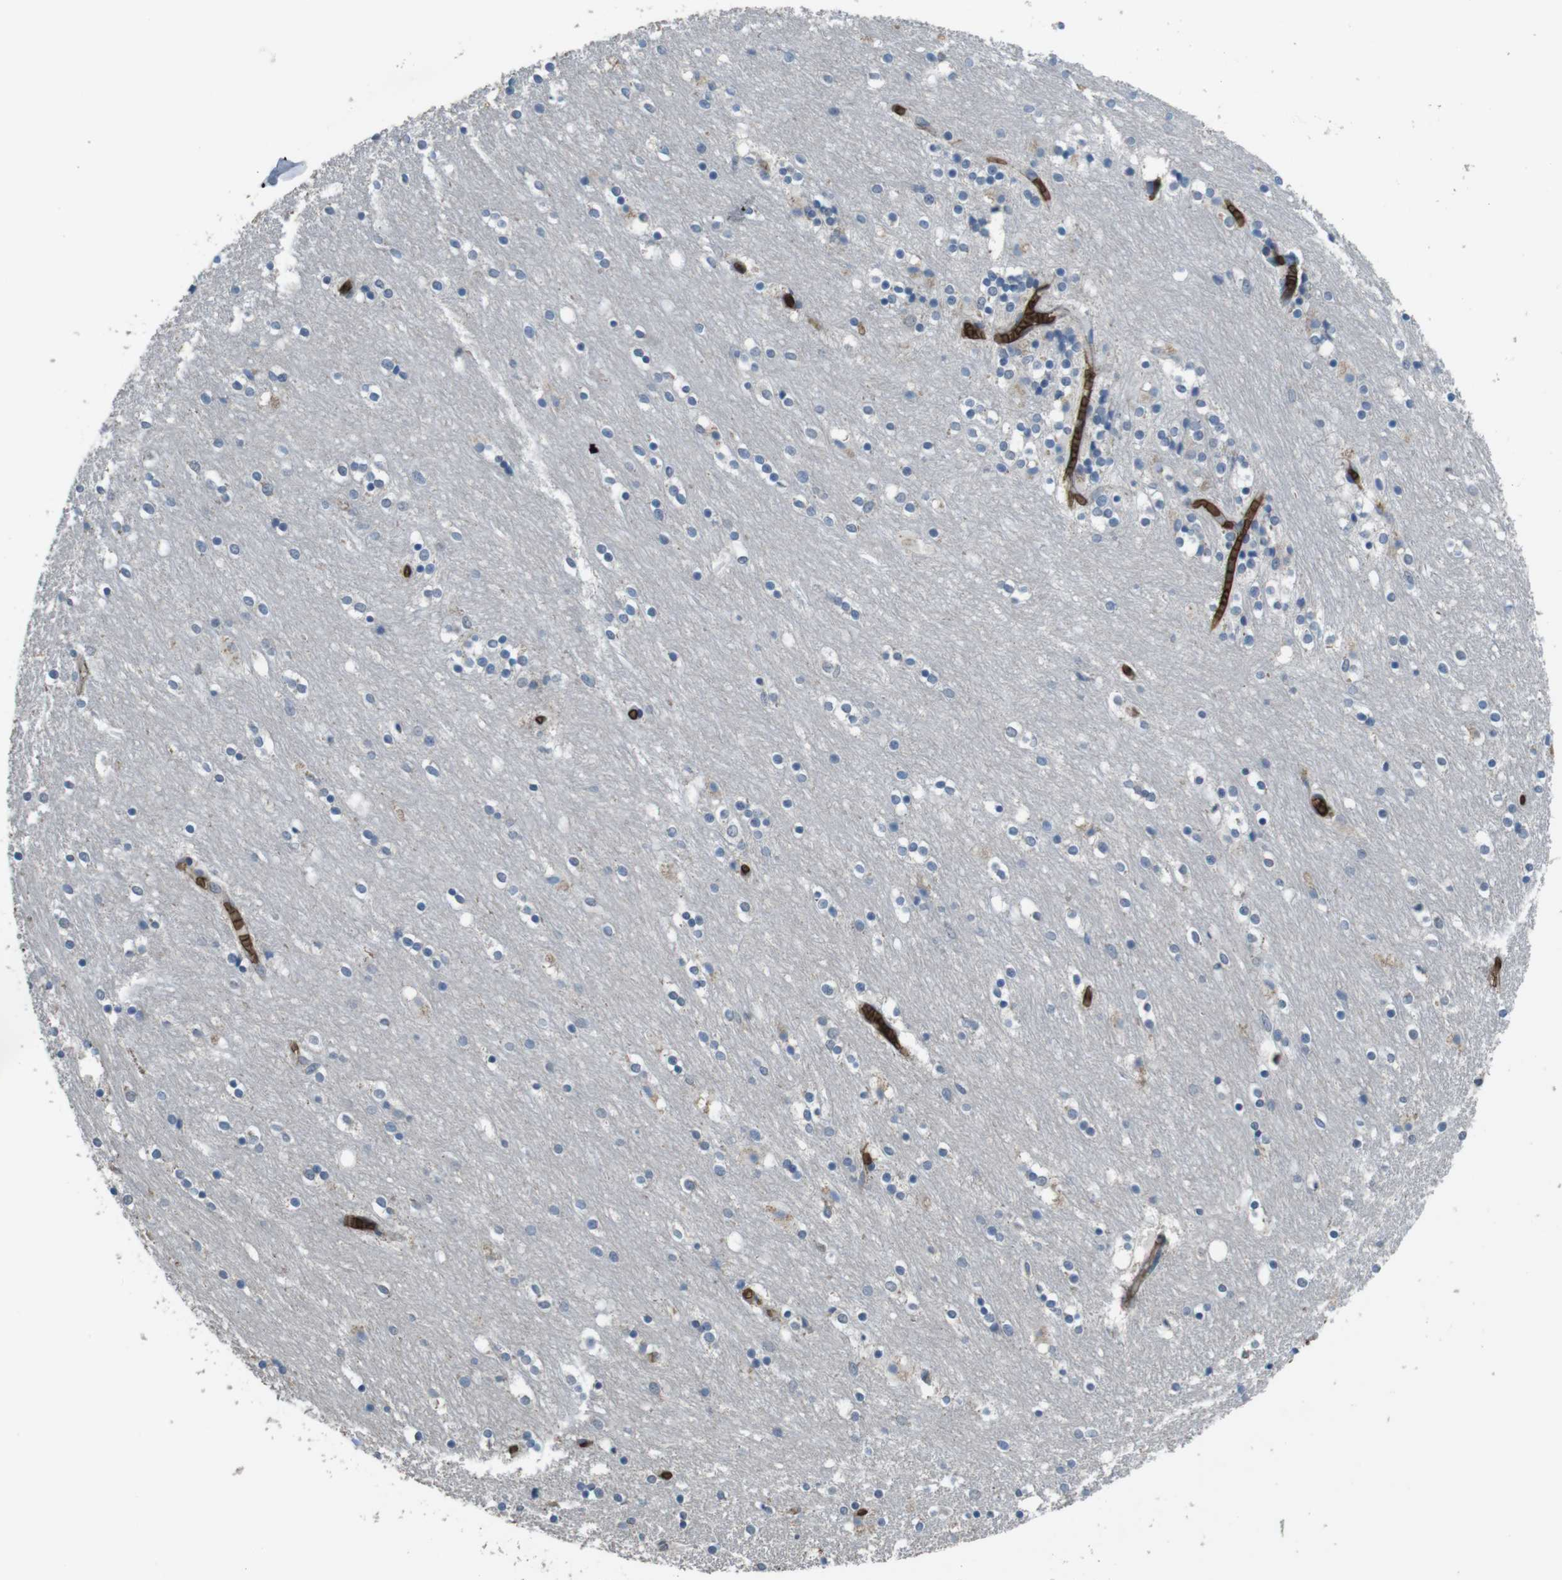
{"staining": {"intensity": "negative", "quantity": "none", "location": "none"}, "tissue": "caudate", "cell_type": "Glial cells", "image_type": "normal", "snomed": [{"axis": "morphology", "description": "Normal tissue, NOS"}, {"axis": "topography", "description": "Lateral ventricle wall"}], "caption": "DAB (3,3'-diaminobenzidine) immunohistochemical staining of benign human caudate demonstrates no significant positivity in glial cells.", "gene": "GYPA", "patient": {"sex": "female", "age": 54}}